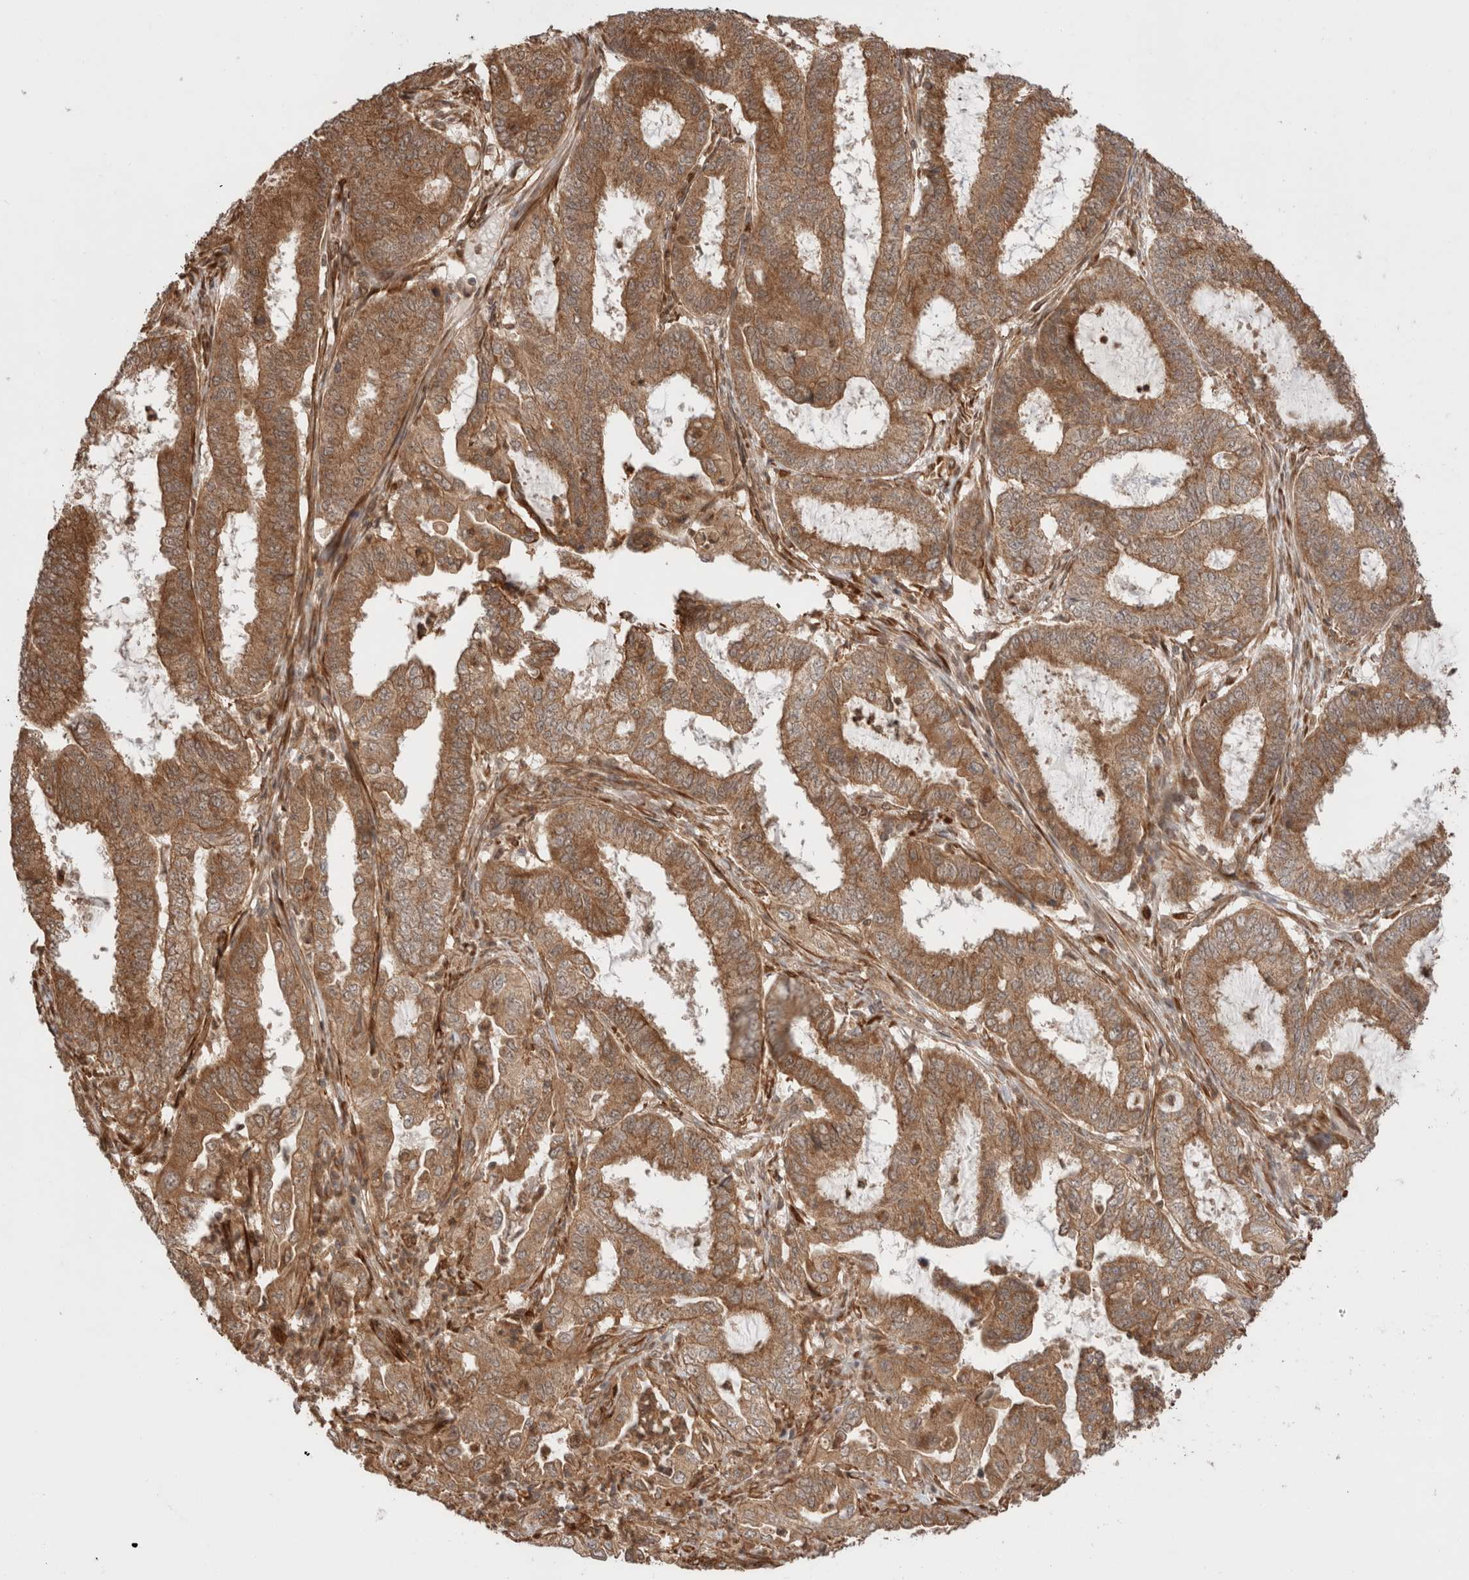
{"staining": {"intensity": "moderate", "quantity": ">75%", "location": "cytoplasmic/membranous"}, "tissue": "endometrial cancer", "cell_type": "Tumor cells", "image_type": "cancer", "snomed": [{"axis": "morphology", "description": "Adenocarcinoma, NOS"}, {"axis": "topography", "description": "Endometrium"}], "caption": "Moderate cytoplasmic/membranous staining for a protein is identified in about >75% of tumor cells of endometrial adenocarcinoma using immunohistochemistry.", "gene": "ZNF649", "patient": {"sex": "female", "age": 51}}